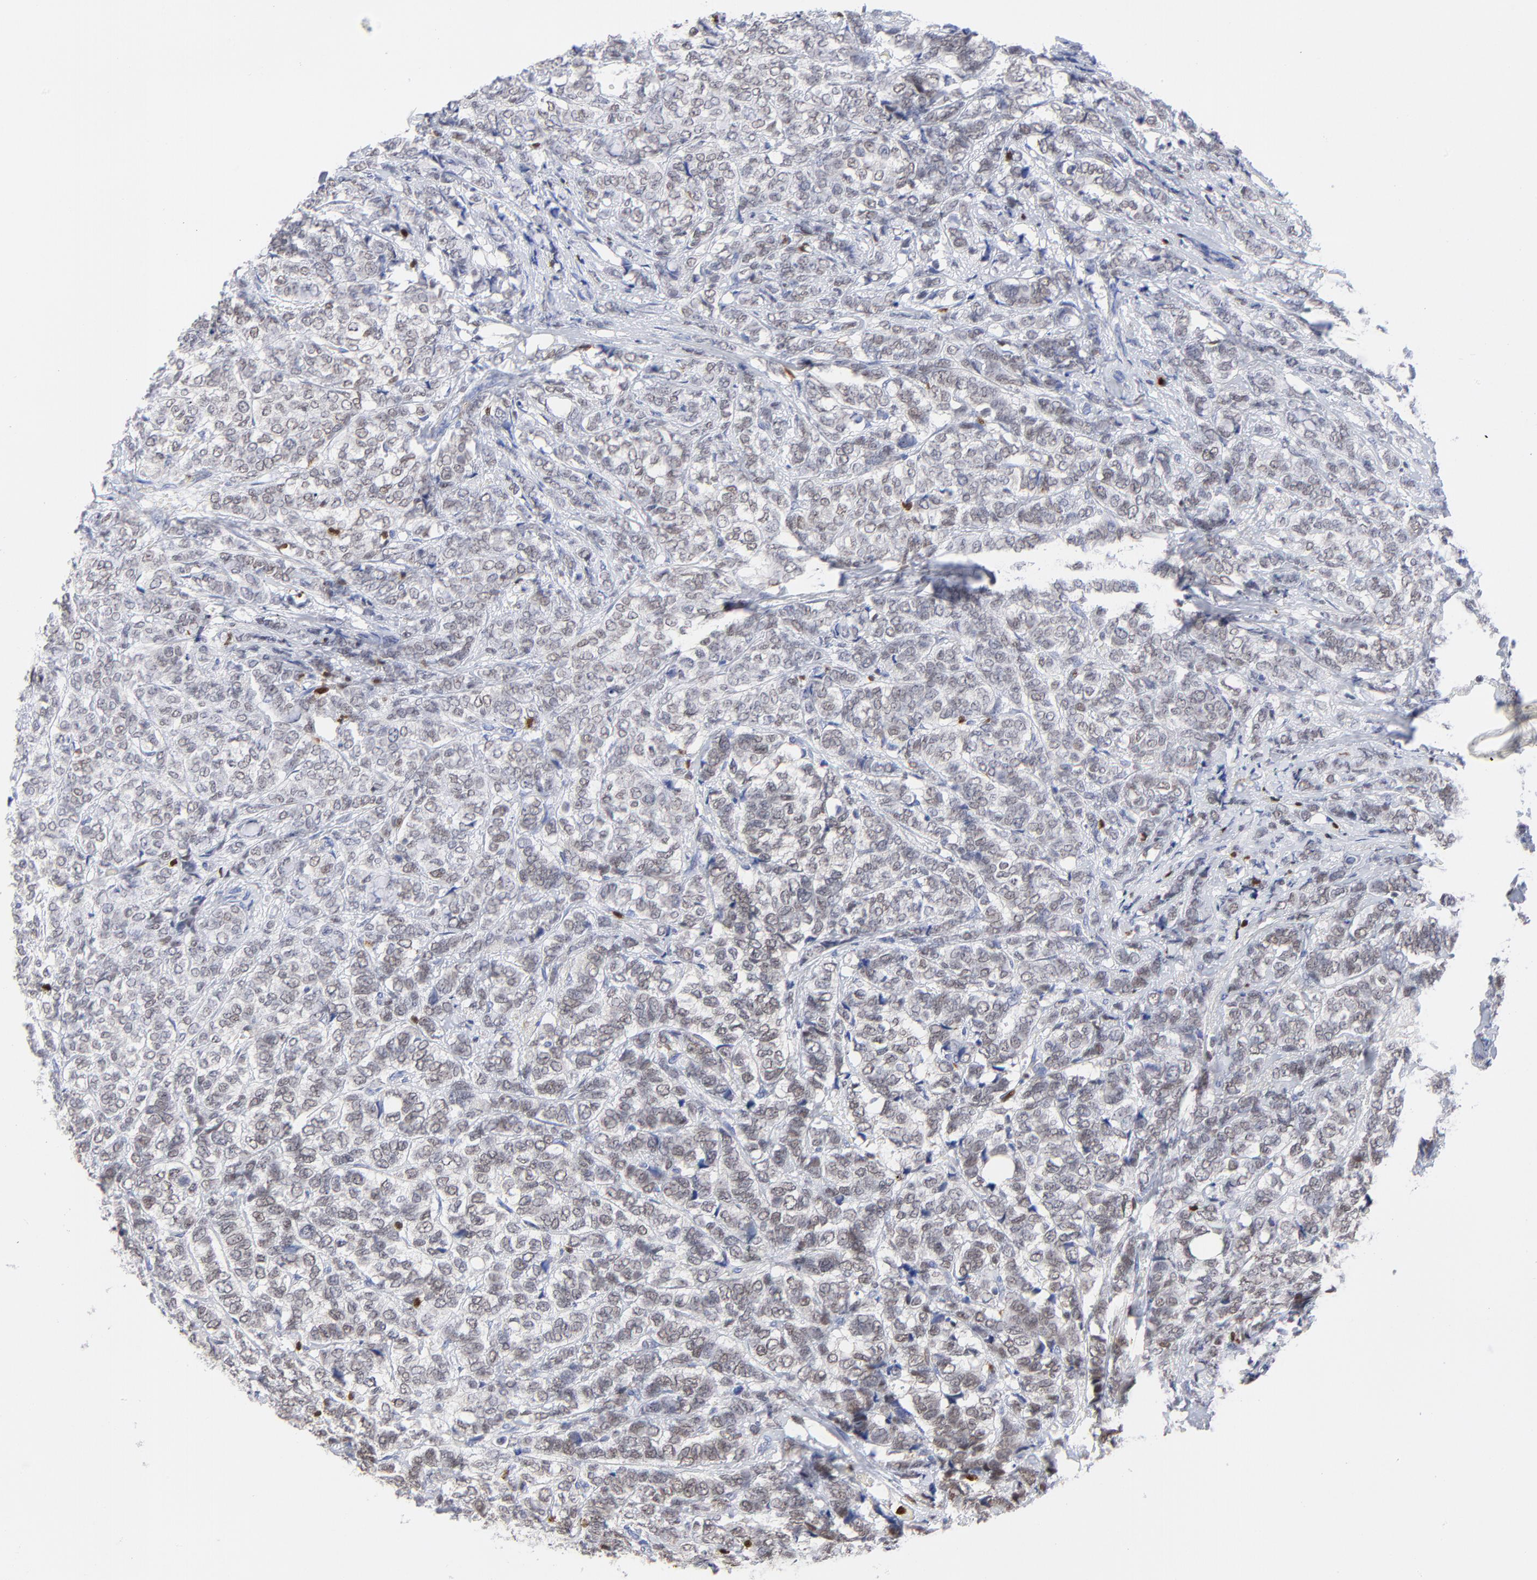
{"staining": {"intensity": "weak", "quantity": "25%-75%", "location": "nuclear"}, "tissue": "breast cancer", "cell_type": "Tumor cells", "image_type": "cancer", "snomed": [{"axis": "morphology", "description": "Lobular carcinoma"}, {"axis": "topography", "description": "Breast"}], "caption": "Human breast lobular carcinoma stained with a protein marker displays weak staining in tumor cells.", "gene": "ZAP70", "patient": {"sex": "female", "age": 60}}